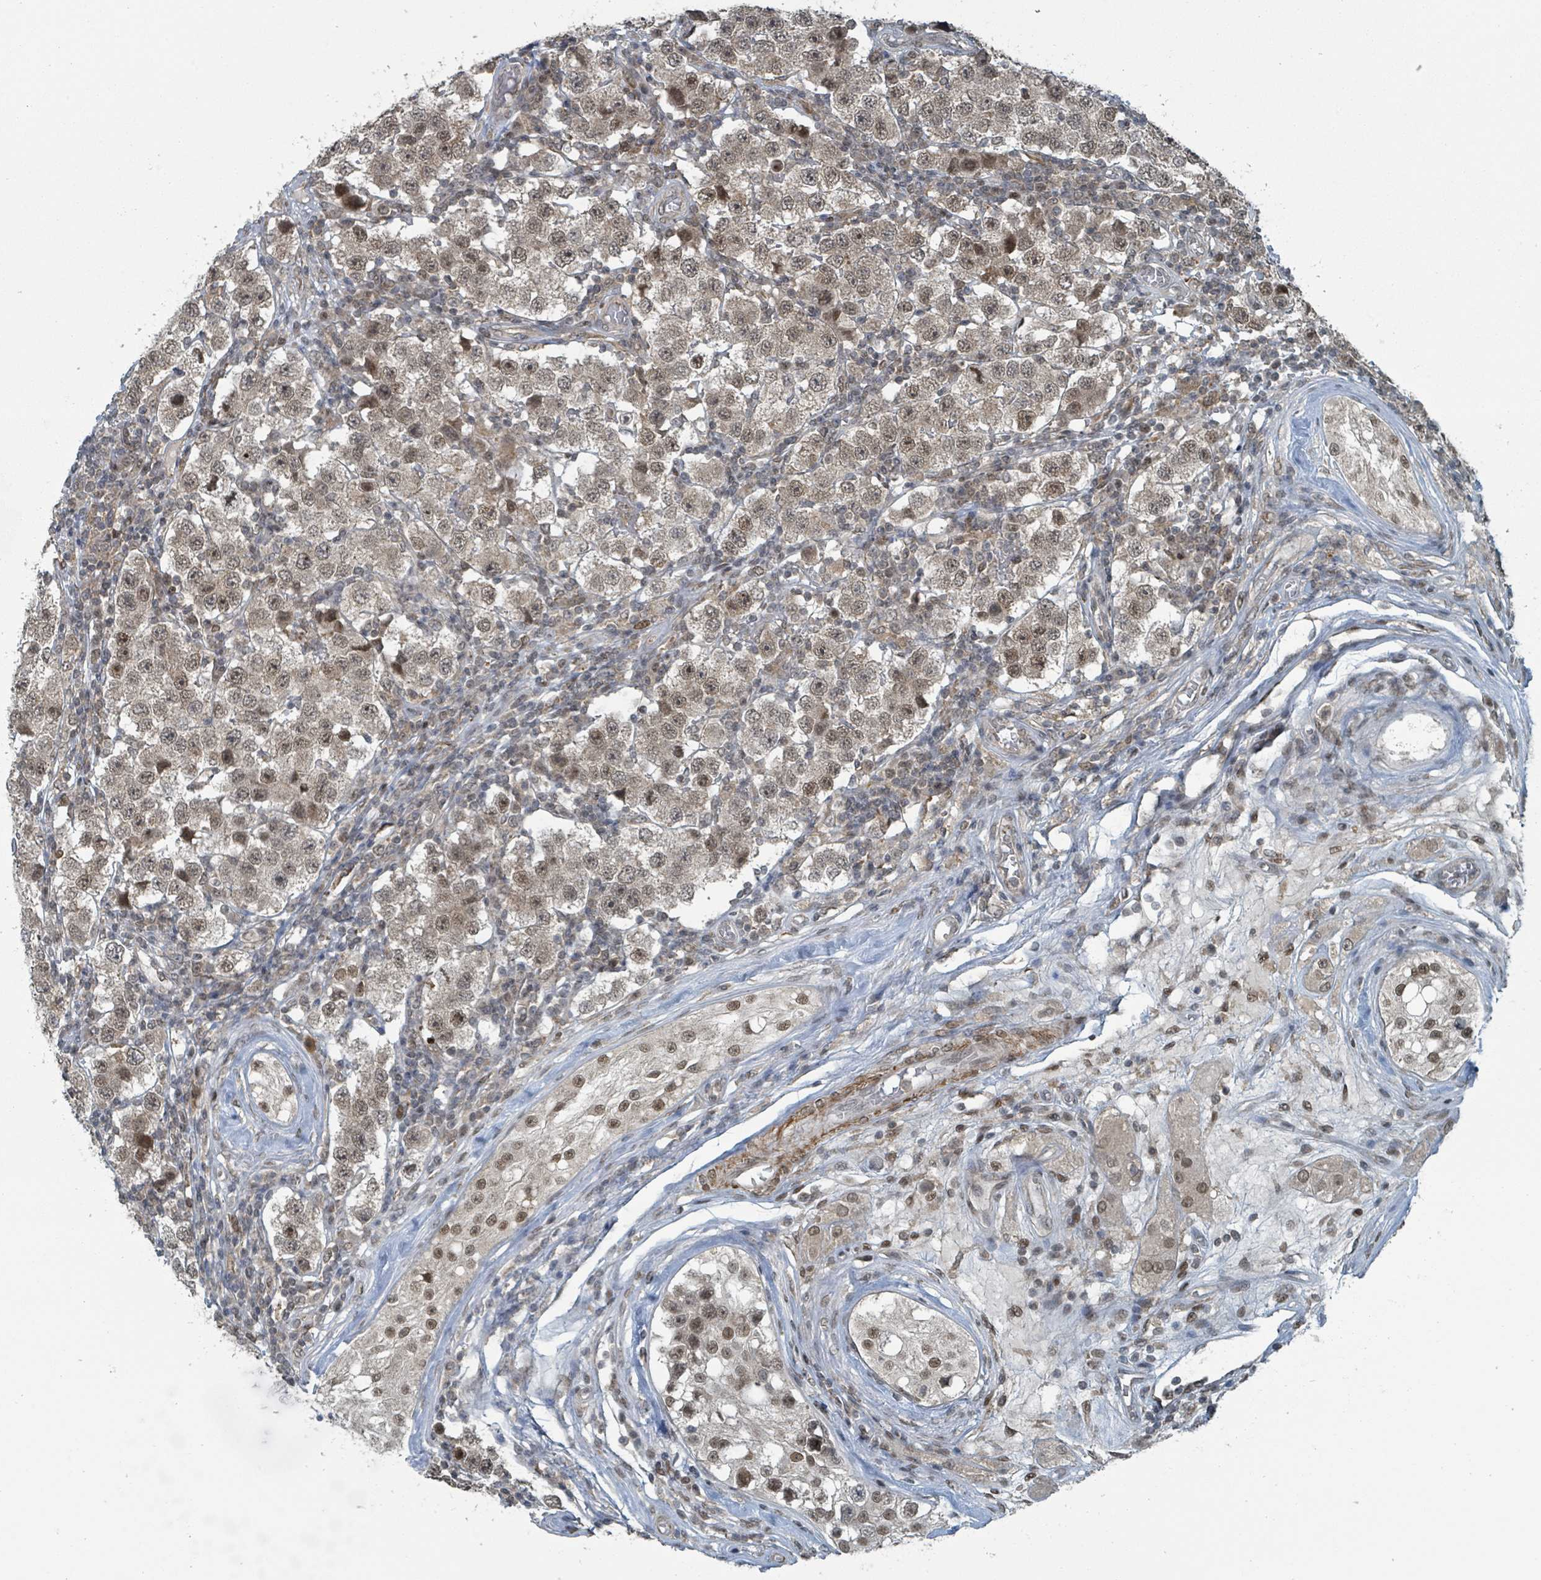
{"staining": {"intensity": "weak", "quantity": ">75%", "location": "cytoplasmic/membranous,nuclear"}, "tissue": "testis cancer", "cell_type": "Tumor cells", "image_type": "cancer", "snomed": [{"axis": "morphology", "description": "Seminoma, NOS"}, {"axis": "topography", "description": "Testis"}], "caption": "DAB (3,3'-diaminobenzidine) immunohistochemical staining of testis cancer shows weak cytoplasmic/membranous and nuclear protein expression in about >75% of tumor cells.", "gene": "PHIP", "patient": {"sex": "male", "age": 34}}